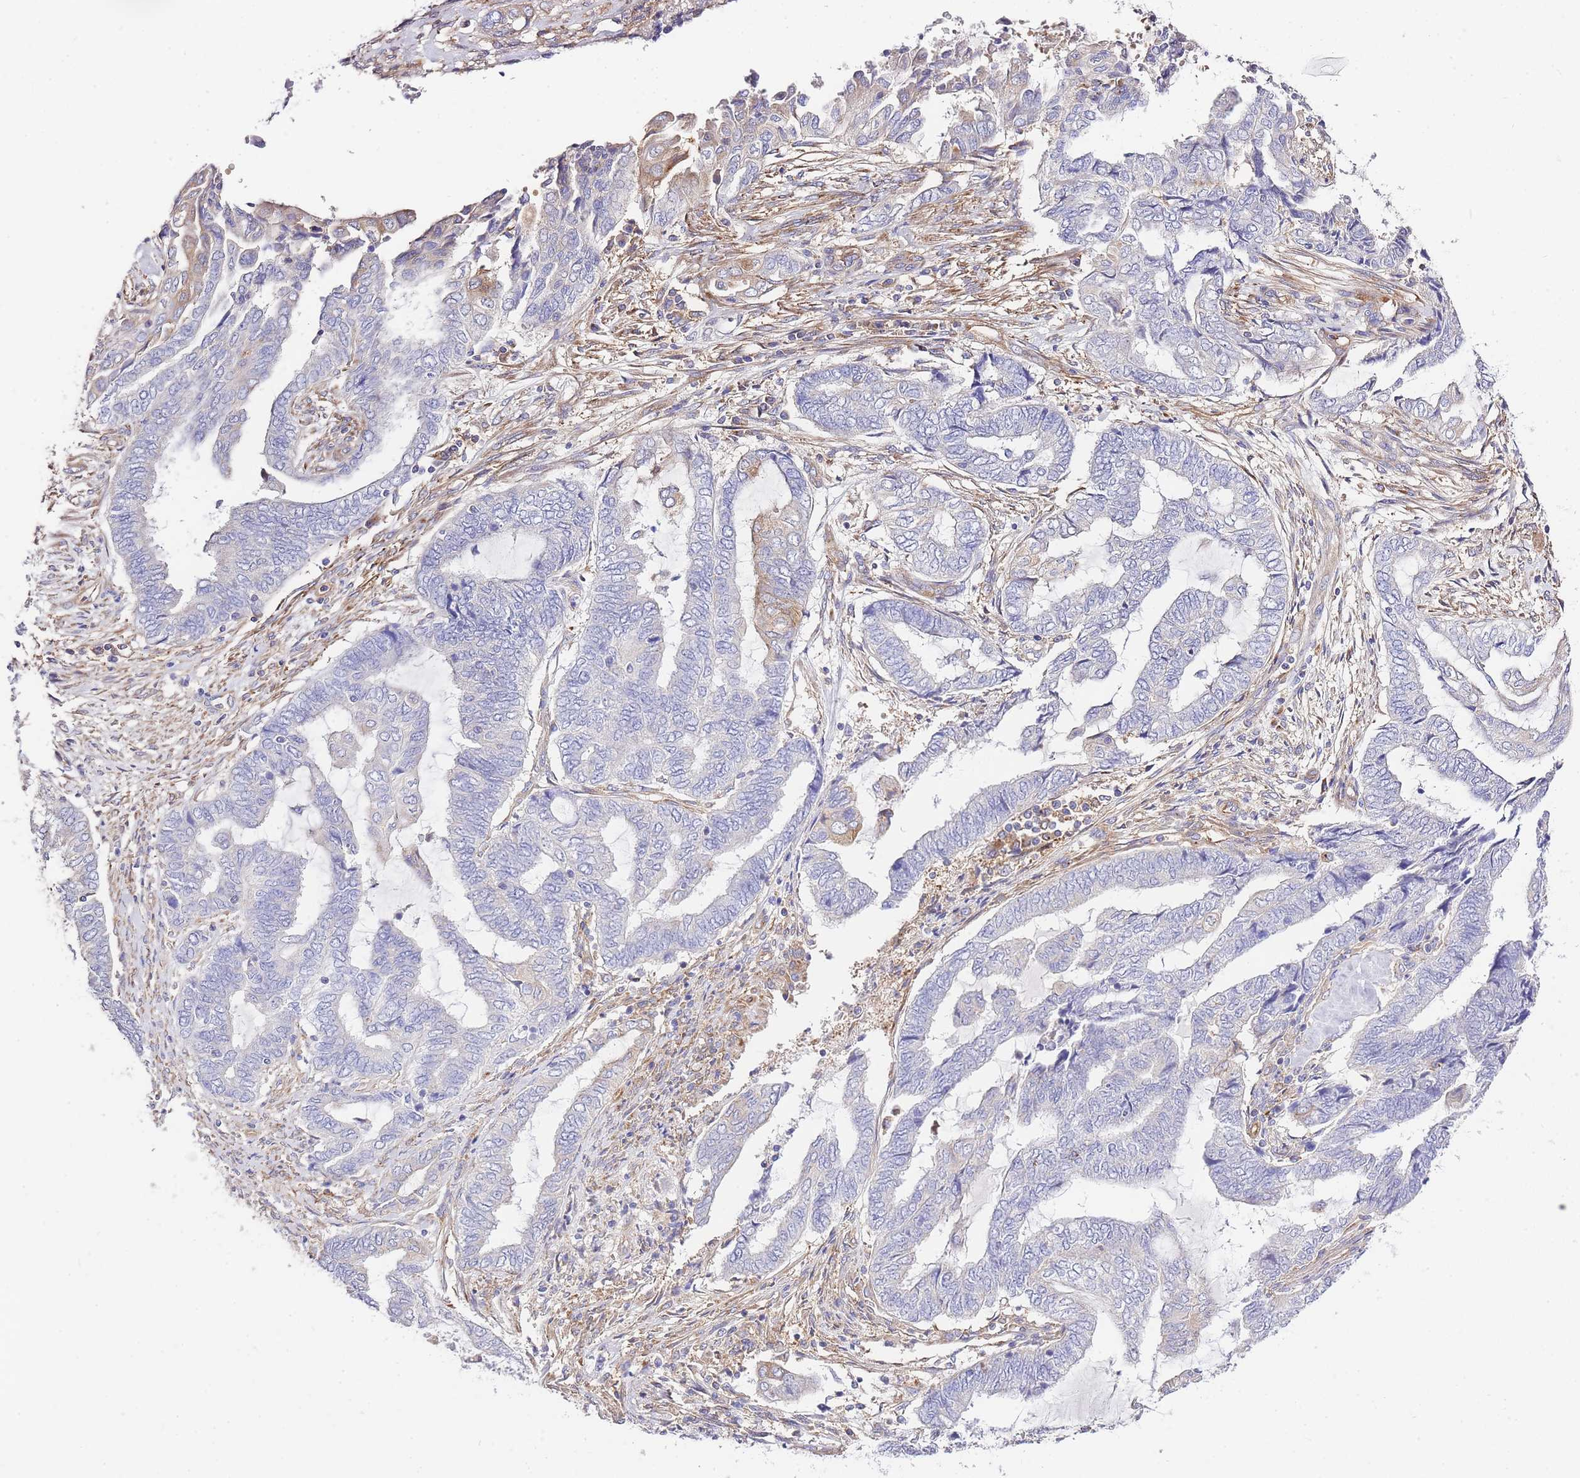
{"staining": {"intensity": "negative", "quantity": "none", "location": "none"}, "tissue": "endometrial cancer", "cell_type": "Tumor cells", "image_type": "cancer", "snomed": [{"axis": "morphology", "description": "Adenocarcinoma, NOS"}, {"axis": "topography", "description": "Uterus"}, {"axis": "topography", "description": "Endometrium"}], "caption": "Image shows no protein positivity in tumor cells of endometrial cancer tissue.", "gene": "INSYN2B", "patient": {"sex": "female", "age": 70}}